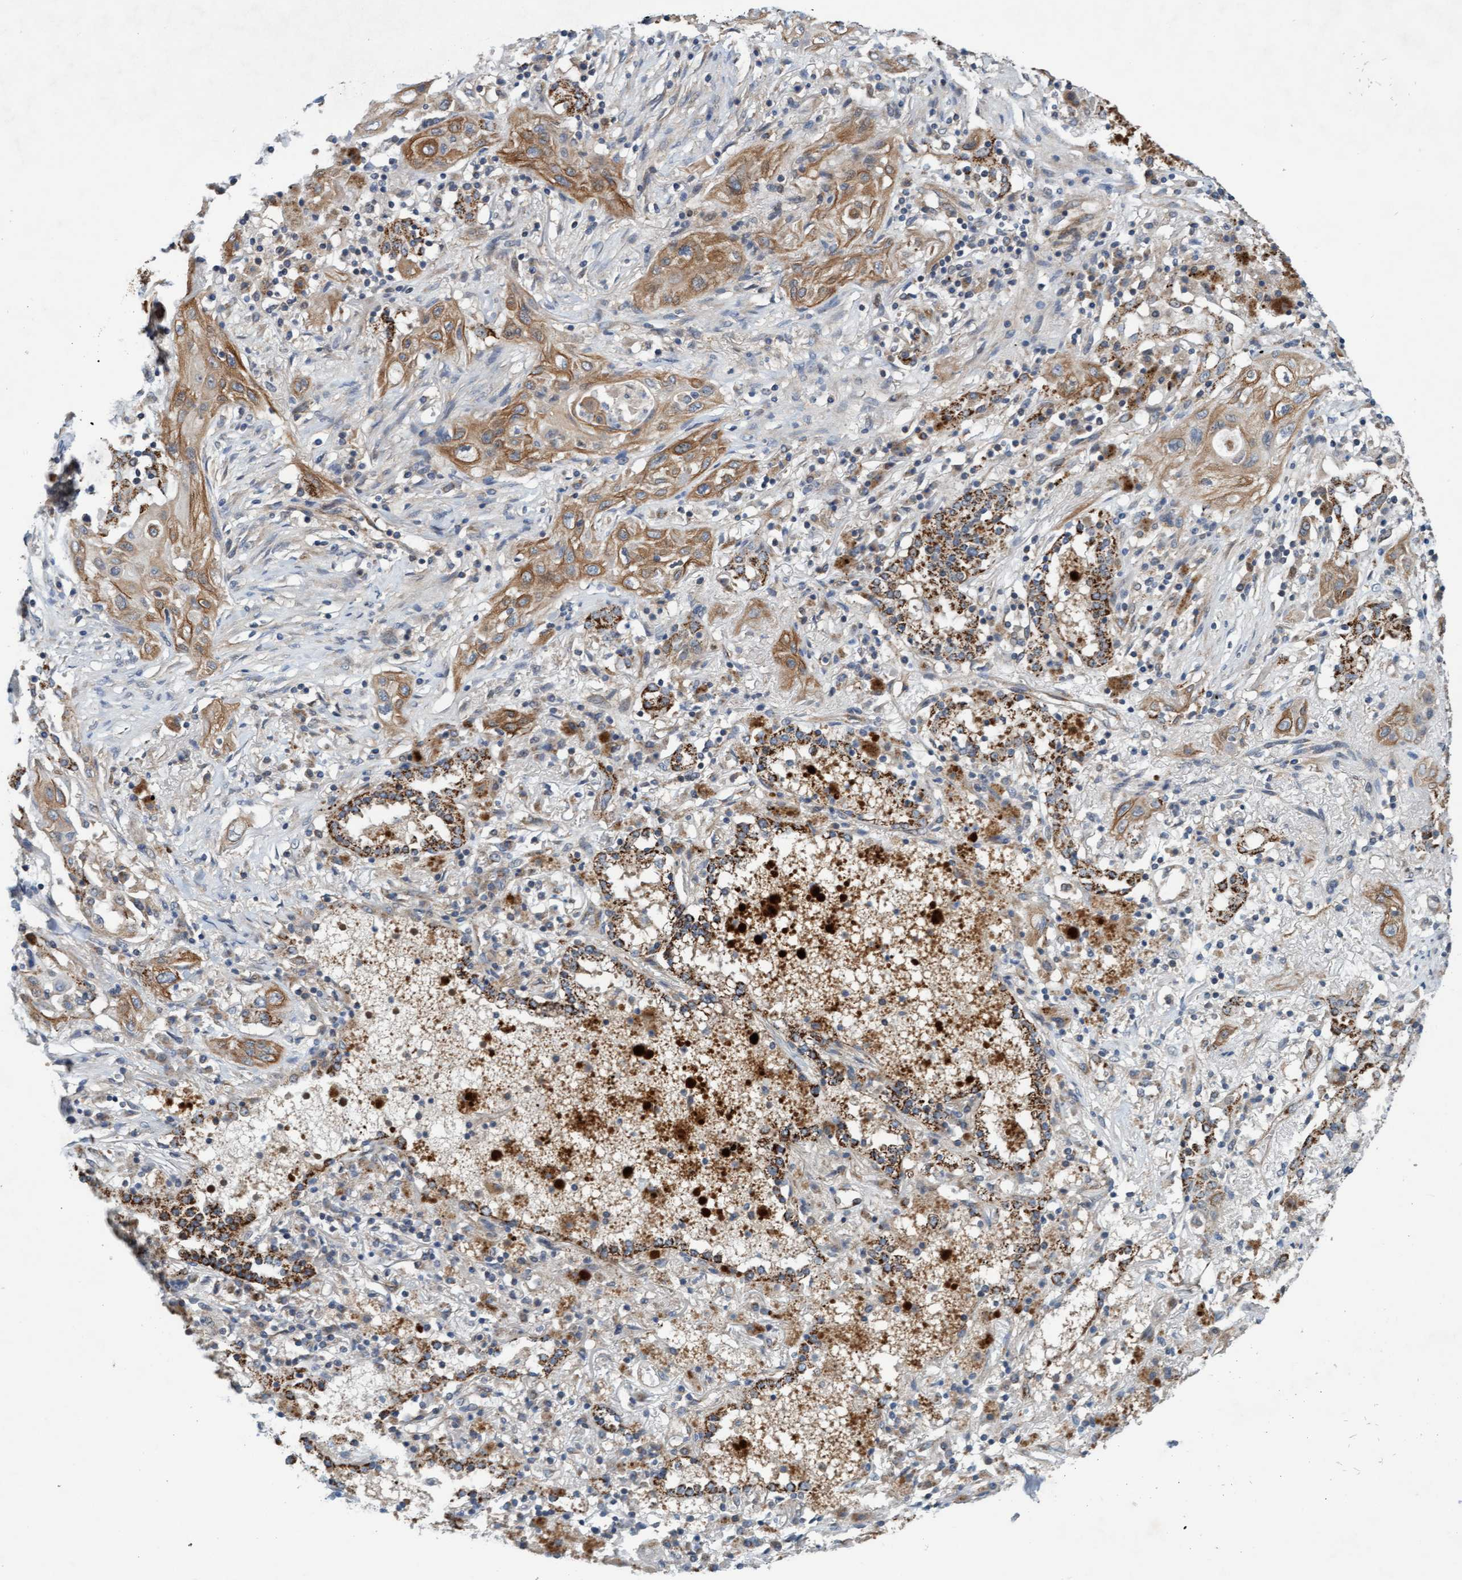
{"staining": {"intensity": "moderate", "quantity": ">75%", "location": "cytoplasmic/membranous"}, "tissue": "lung cancer", "cell_type": "Tumor cells", "image_type": "cancer", "snomed": [{"axis": "morphology", "description": "Squamous cell carcinoma, NOS"}, {"axis": "topography", "description": "Lung"}], "caption": "Lung cancer tissue reveals moderate cytoplasmic/membranous staining in about >75% of tumor cells", "gene": "ZNF566", "patient": {"sex": "female", "age": 47}}